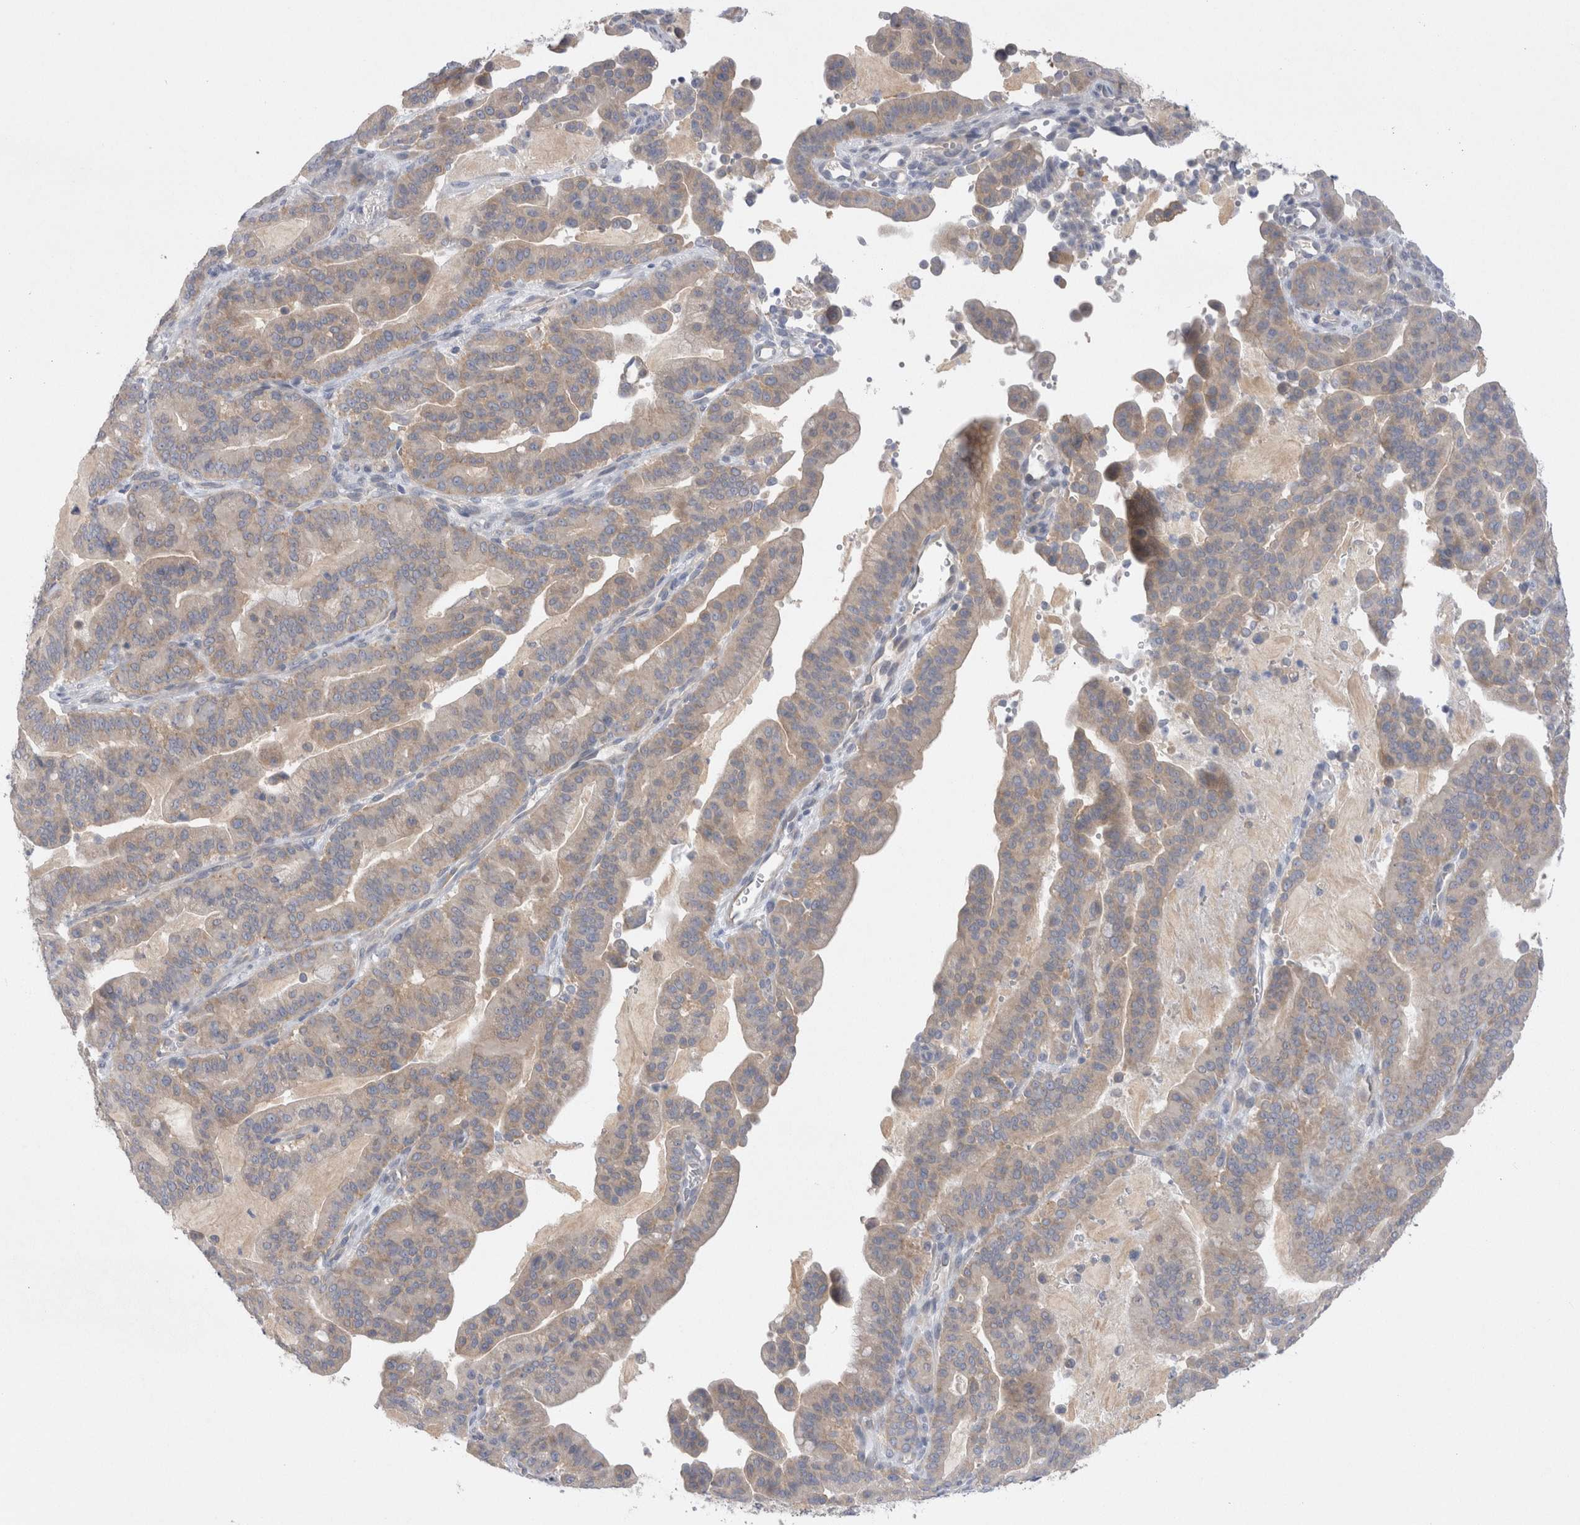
{"staining": {"intensity": "weak", "quantity": ">75%", "location": "cytoplasmic/membranous"}, "tissue": "pancreatic cancer", "cell_type": "Tumor cells", "image_type": "cancer", "snomed": [{"axis": "morphology", "description": "Adenocarcinoma, NOS"}, {"axis": "topography", "description": "Pancreas"}], "caption": "This is a histology image of immunohistochemistry staining of pancreatic adenocarcinoma, which shows weak positivity in the cytoplasmic/membranous of tumor cells.", "gene": "WIPF2", "patient": {"sex": "male", "age": 63}}